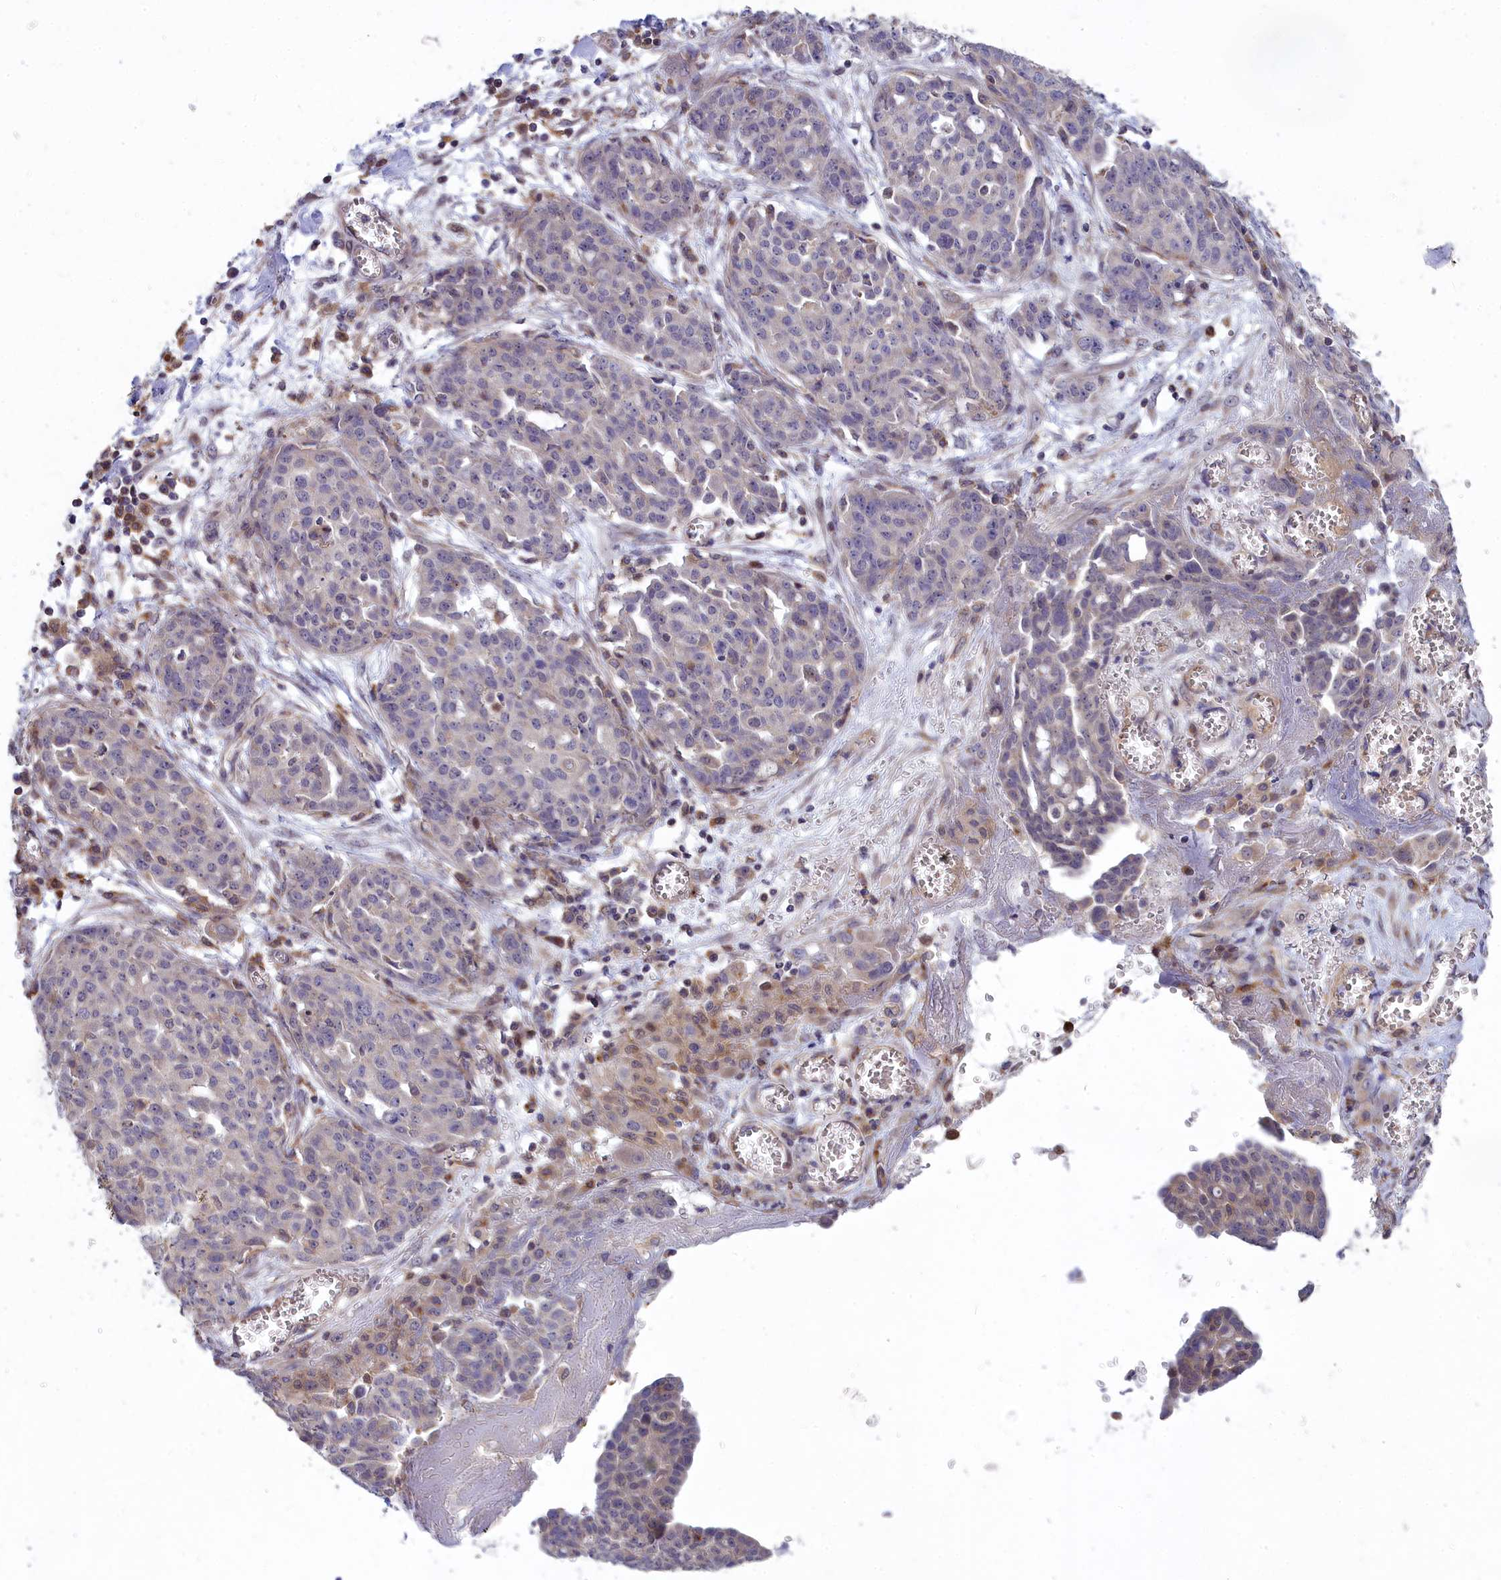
{"staining": {"intensity": "negative", "quantity": "none", "location": "none"}, "tissue": "ovarian cancer", "cell_type": "Tumor cells", "image_type": "cancer", "snomed": [{"axis": "morphology", "description": "Cystadenocarcinoma, serous, NOS"}, {"axis": "topography", "description": "Soft tissue"}, {"axis": "topography", "description": "Ovary"}], "caption": "A high-resolution histopathology image shows immunohistochemistry staining of ovarian cancer (serous cystadenocarcinoma), which demonstrates no significant positivity in tumor cells. Nuclei are stained in blue.", "gene": "BLTP2", "patient": {"sex": "female", "age": 57}}